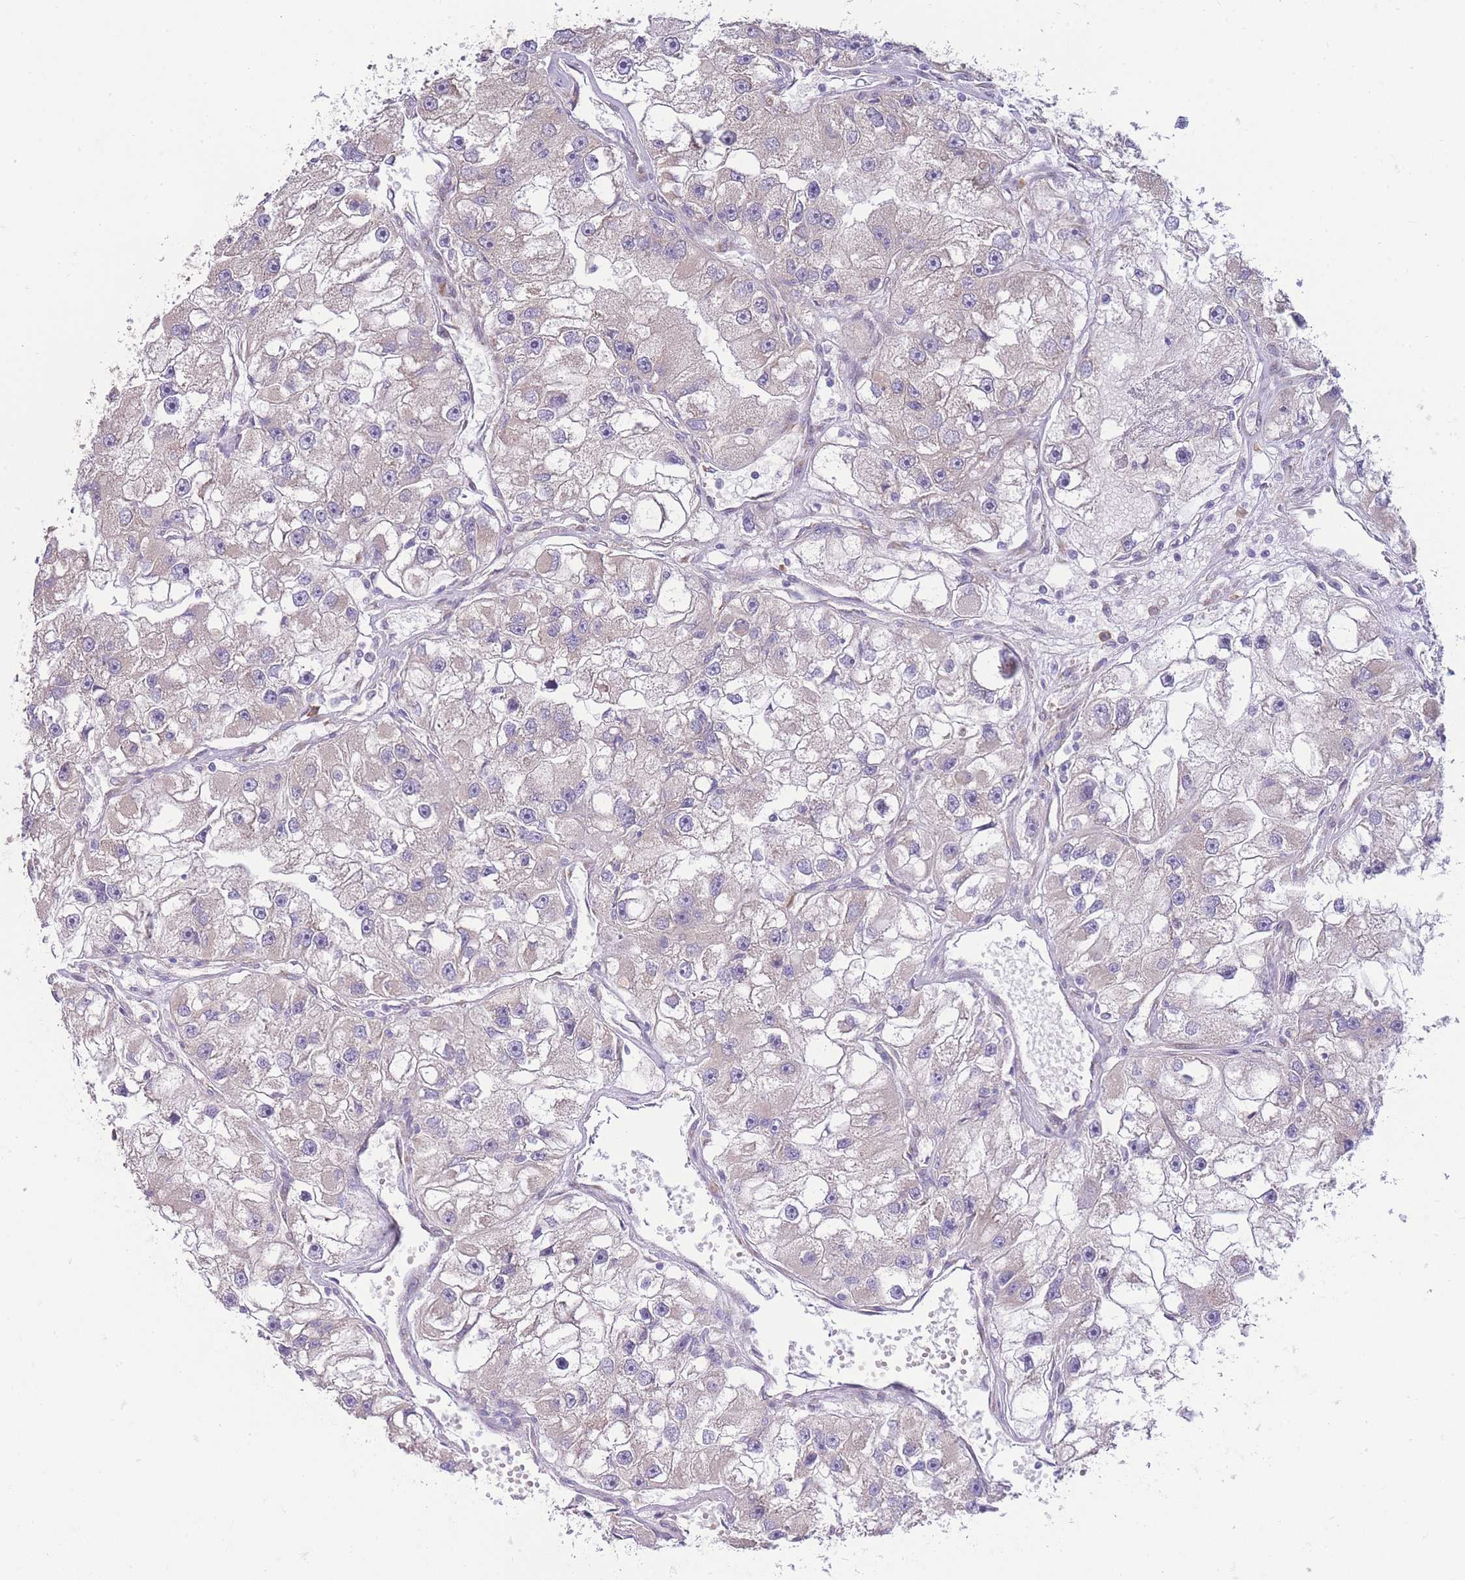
{"staining": {"intensity": "negative", "quantity": "none", "location": "none"}, "tissue": "renal cancer", "cell_type": "Tumor cells", "image_type": "cancer", "snomed": [{"axis": "morphology", "description": "Adenocarcinoma, NOS"}, {"axis": "topography", "description": "Kidney"}], "caption": "Immunohistochemical staining of human renal cancer shows no significant staining in tumor cells. (DAB (3,3'-diaminobenzidine) IHC visualized using brightfield microscopy, high magnification).", "gene": "BEX1", "patient": {"sex": "male", "age": 63}}